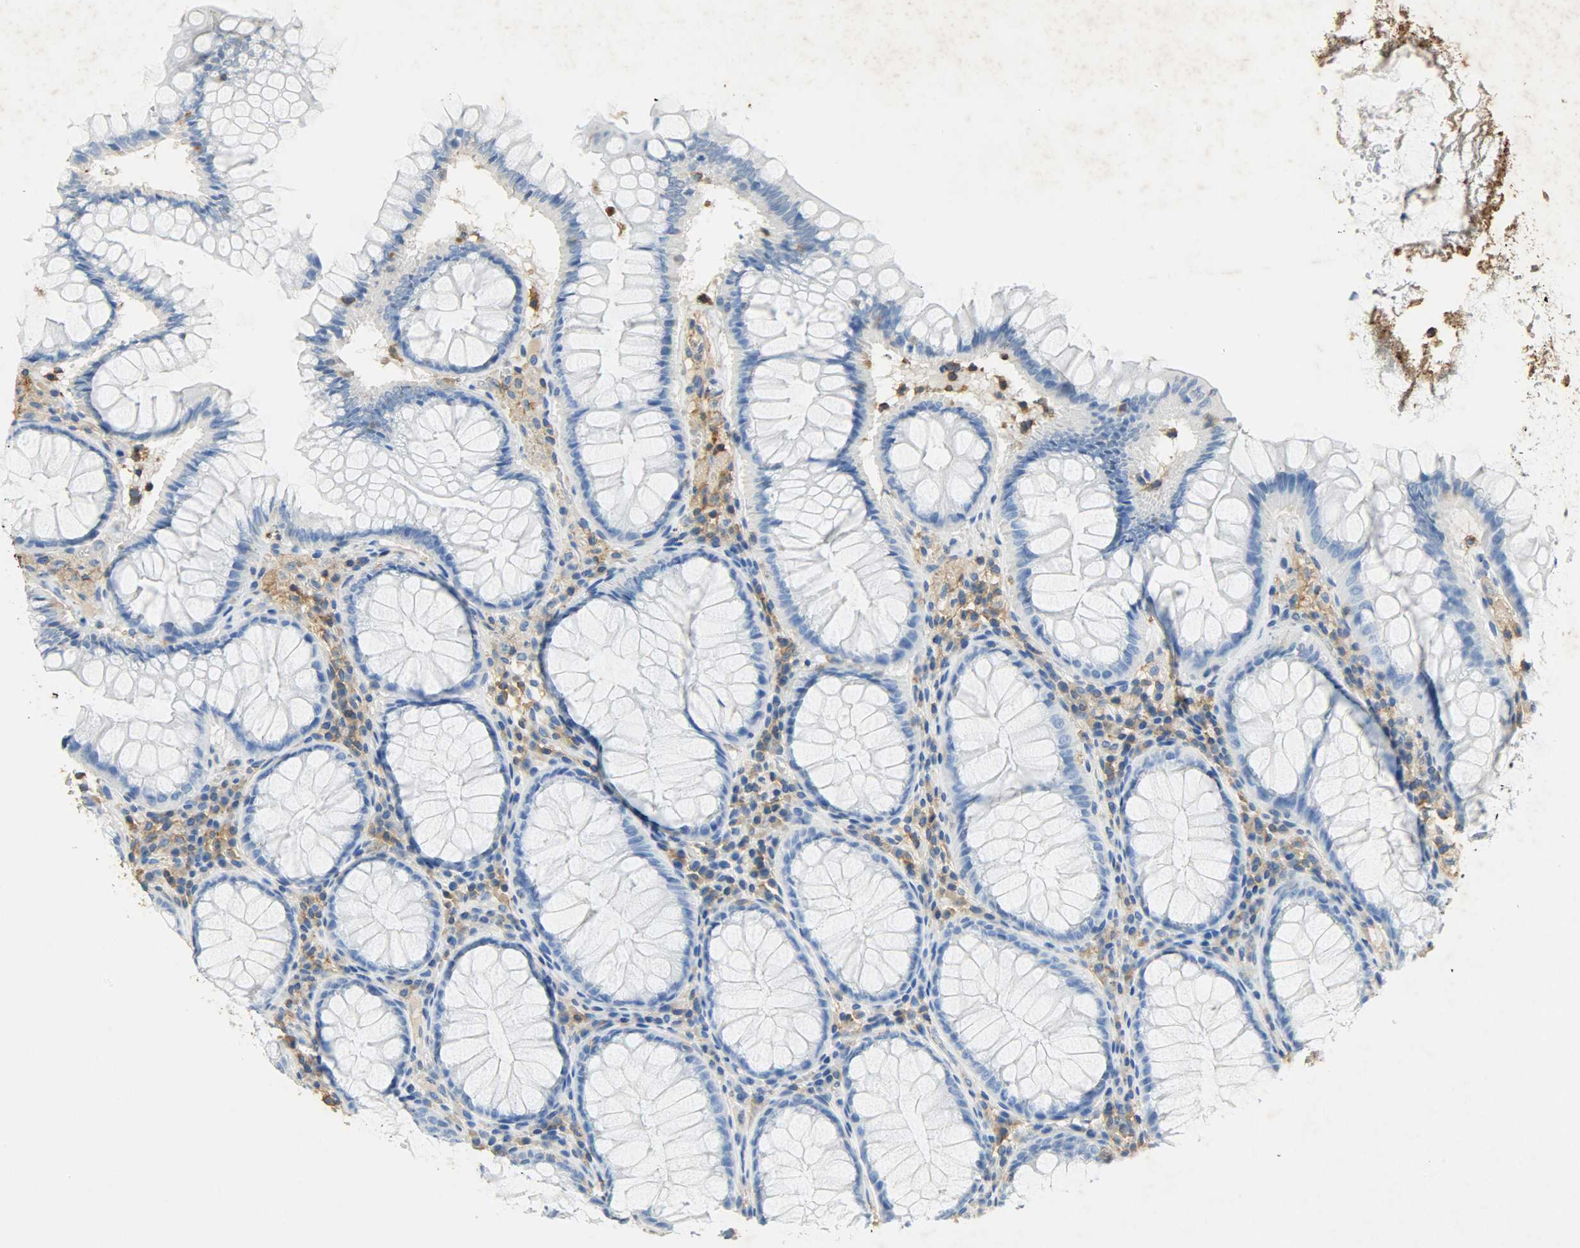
{"staining": {"intensity": "negative", "quantity": "none", "location": "none"}, "tissue": "colon", "cell_type": "Glandular cells", "image_type": "normal", "snomed": [{"axis": "morphology", "description": "Normal tissue, NOS"}, {"axis": "topography", "description": "Colon"}], "caption": "The photomicrograph displays no staining of glandular cells in unremarkable colon. (Immunohistochemistry (ihc), brightfield microscopy, high magnification).", "gene": "ANXA6", "patient": {"sex": "female", "age": 46}}